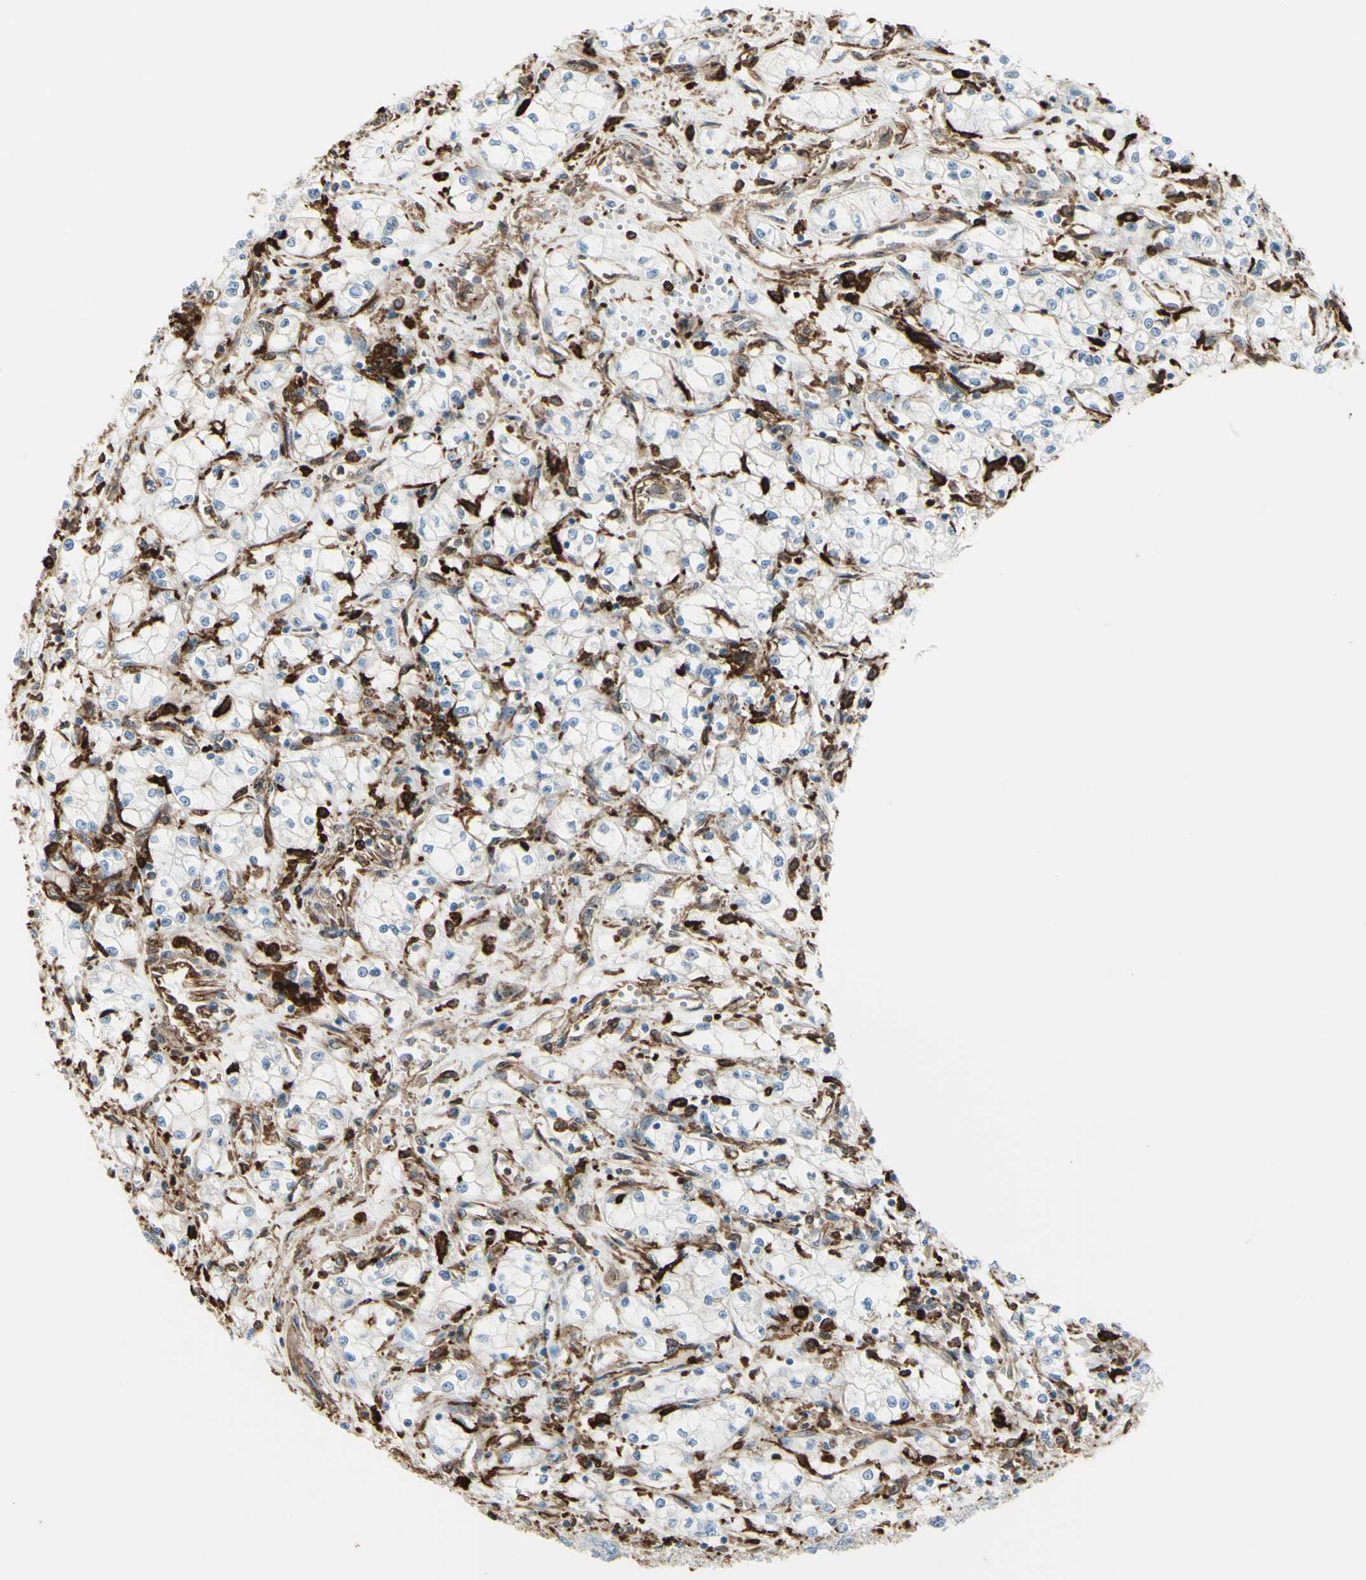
{"staining": {"intensity": "weak", "quantity": ">75%", "location": "none"}, "tissue": "renal cancer", "cell_type": "Tumor cells", "image_type": "cancer", "snomed": [{"axis": "morphology", "description": "Normal tissue, NOS"}, {"axis": "morphology", "description": "Adenocarcinoma, NOS"}, {"axis": "topography", "description": "Kidney"}], "caption": "Human renal cancer stained with a protein marker reveals weak staining in tumor cells.", "gene": "GSN", "patient": {"sex": "male", "age": 59}}